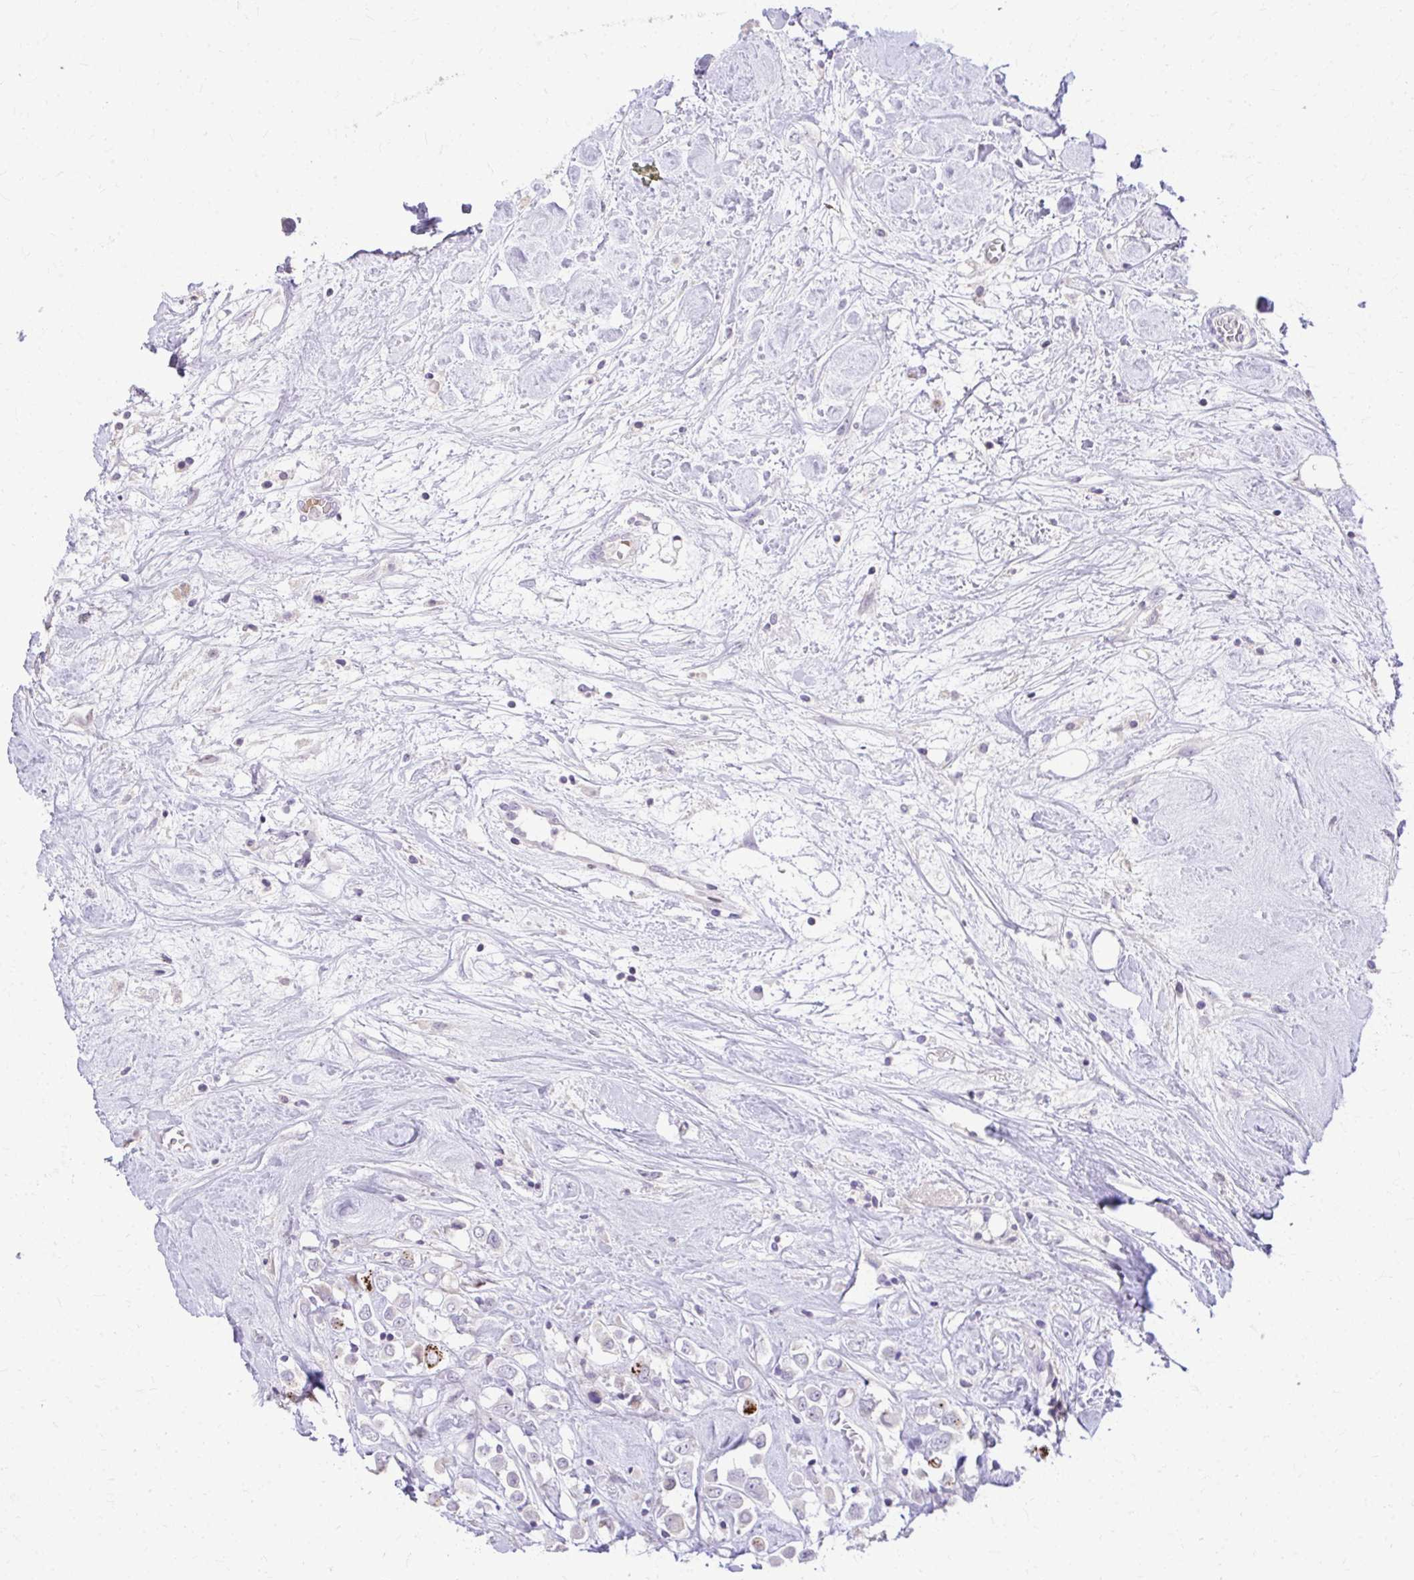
{"staining": {"intensity": "negative", "quantity": "none", "location": "none"}, "tissue": "breast cancer", "cell_type": "Tumor cells", "image_type": "cancer", "snomed": [{"axis": "morphology", "description": "Duct carcinoma"}, {"axis": "topography", "description": "Breast"}], "caption": "An image of infiltrating ductal carcinoma (breast) stained for a protein exhibits no brown staining in tumor cells.", "gene": "DLX4", "patient": {"sex": "female", "age": 61}}